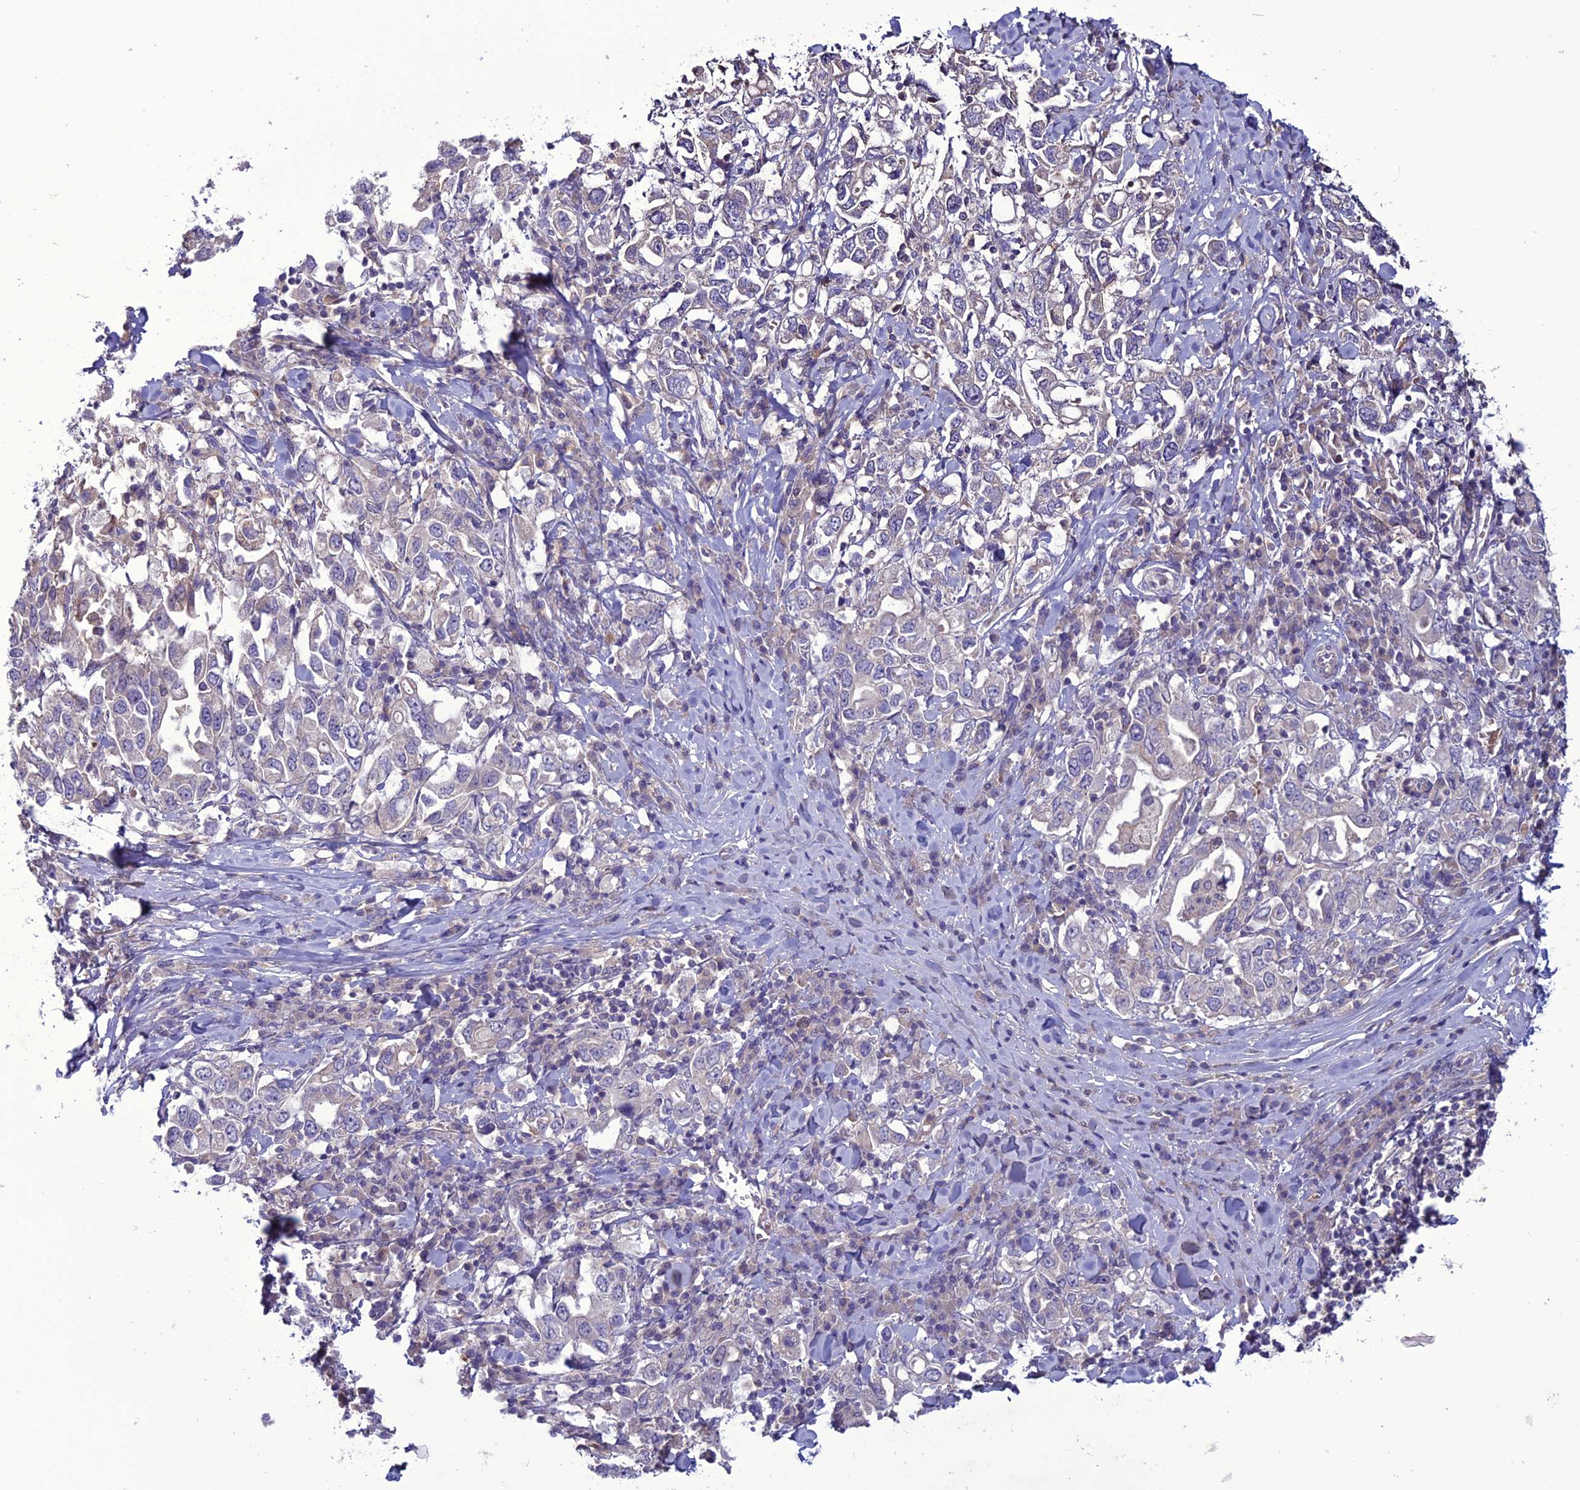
{"staining": {"intensity": "negative", "quantity": "none", "location": "none"}, "tissue": "stomach cancer", "cell_type": "Tumor cells", "image_type": "cancer", "snomed": [{"axis": "morphology", "description": "Adenocarcinoma, NOS"}, {"axis": "topography", "description": "Stomach, upper"}], "caption": "Tumor cells are negative for brown protein staining in stomach cancer.", "gene": "C2orf76", "patient": {"sex": "male", "age": 62}}